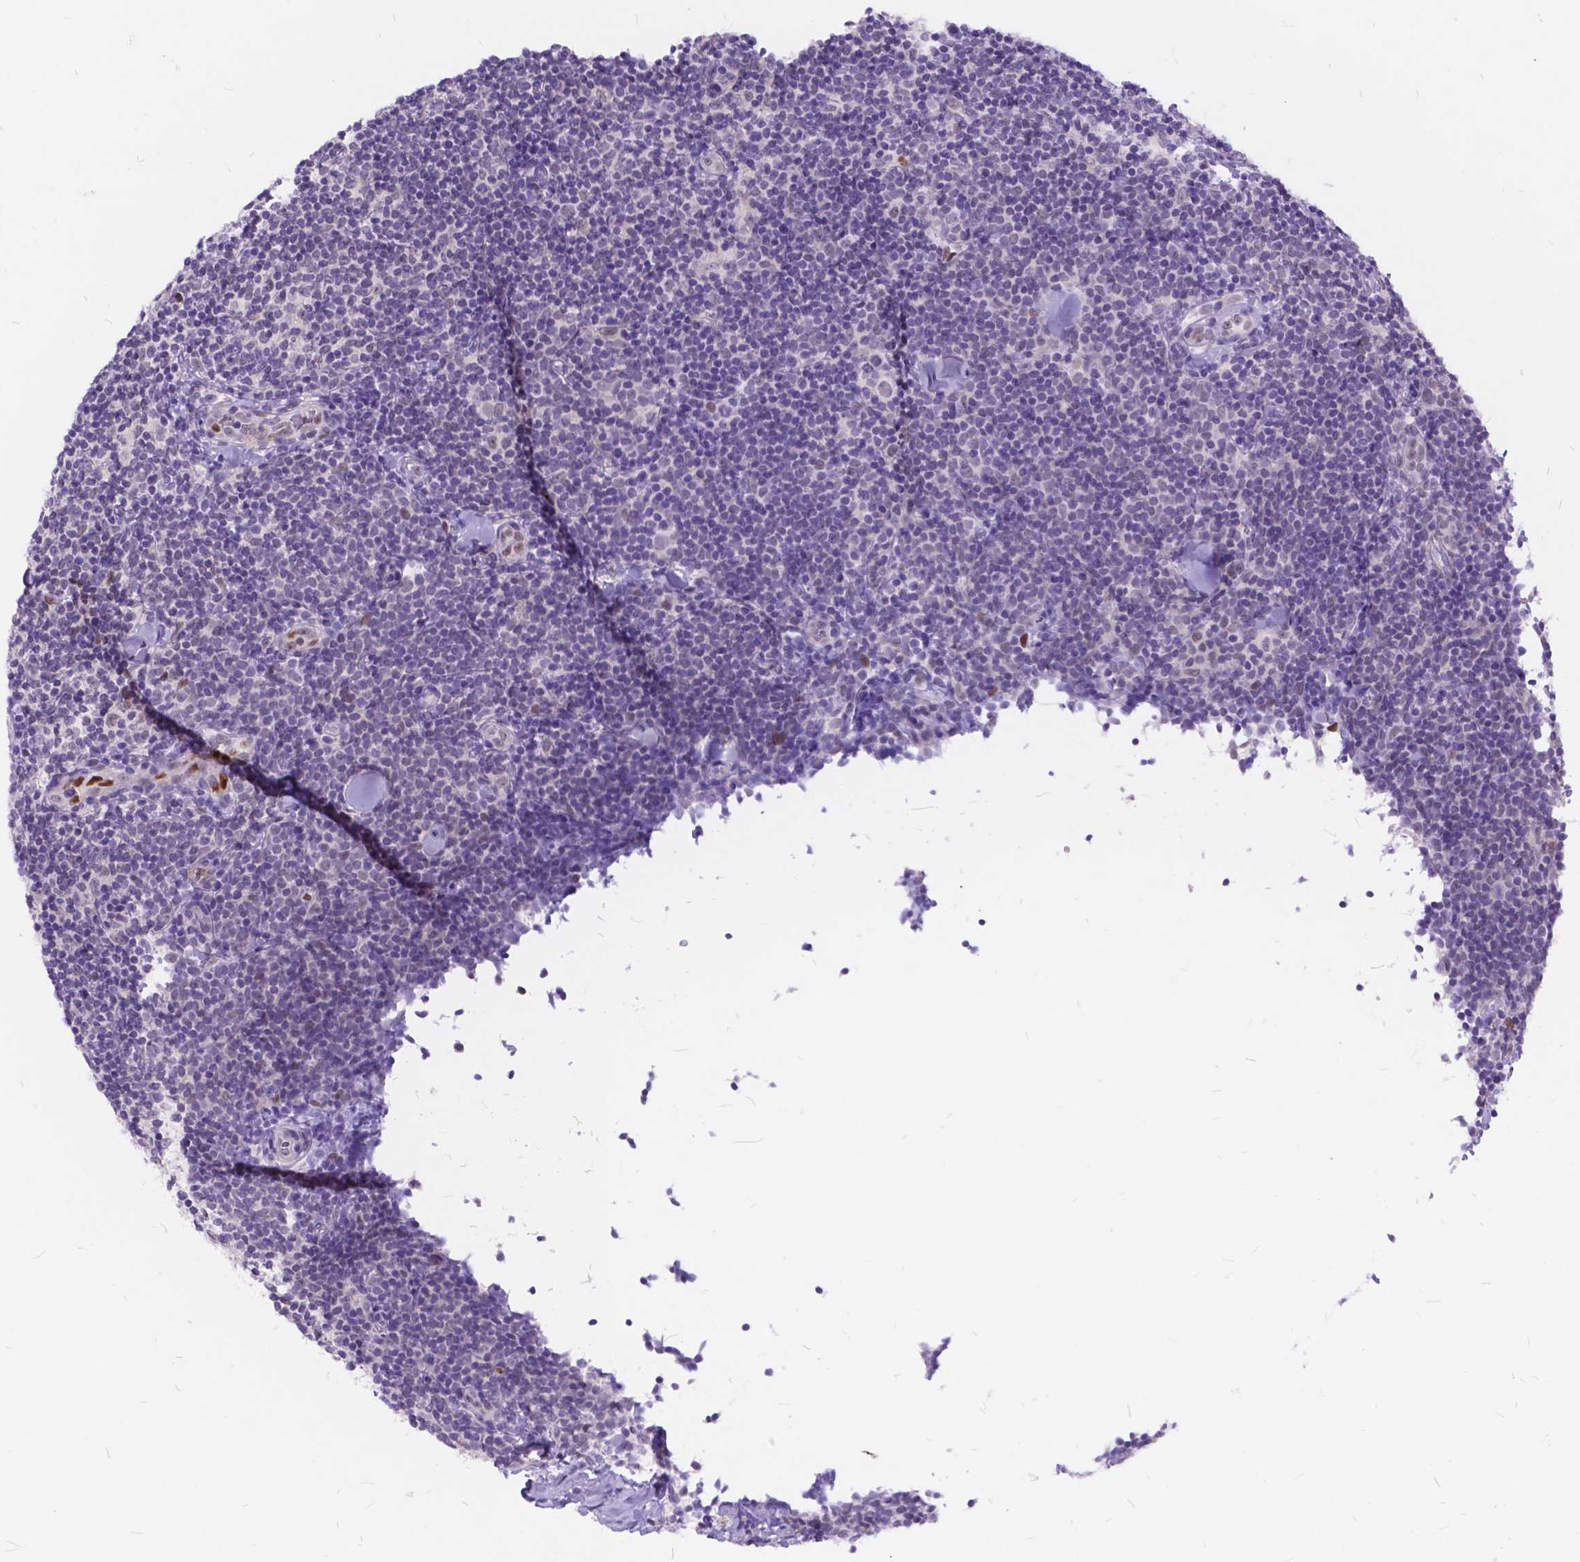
{"staining": {"intensity": "negative", "quantity": "none", "location": "none"}, "tissue": "lymphoma", "cell_type": "Tumor cells", "image_type": "cancer", "snomed": [{"axis": "morphology", "description": "Malignant lymphoma, non-Hodgkin's type, Low grade"}, {"axis": "topography", "description": "Lymph node"}], "caption": "There is no significant expression in tumor cells of malignant lymphoma, non-Hodgkin's type (low-grade).", "gene": "MAN2C1", "patient": {"sex": "female", "age": 56}}